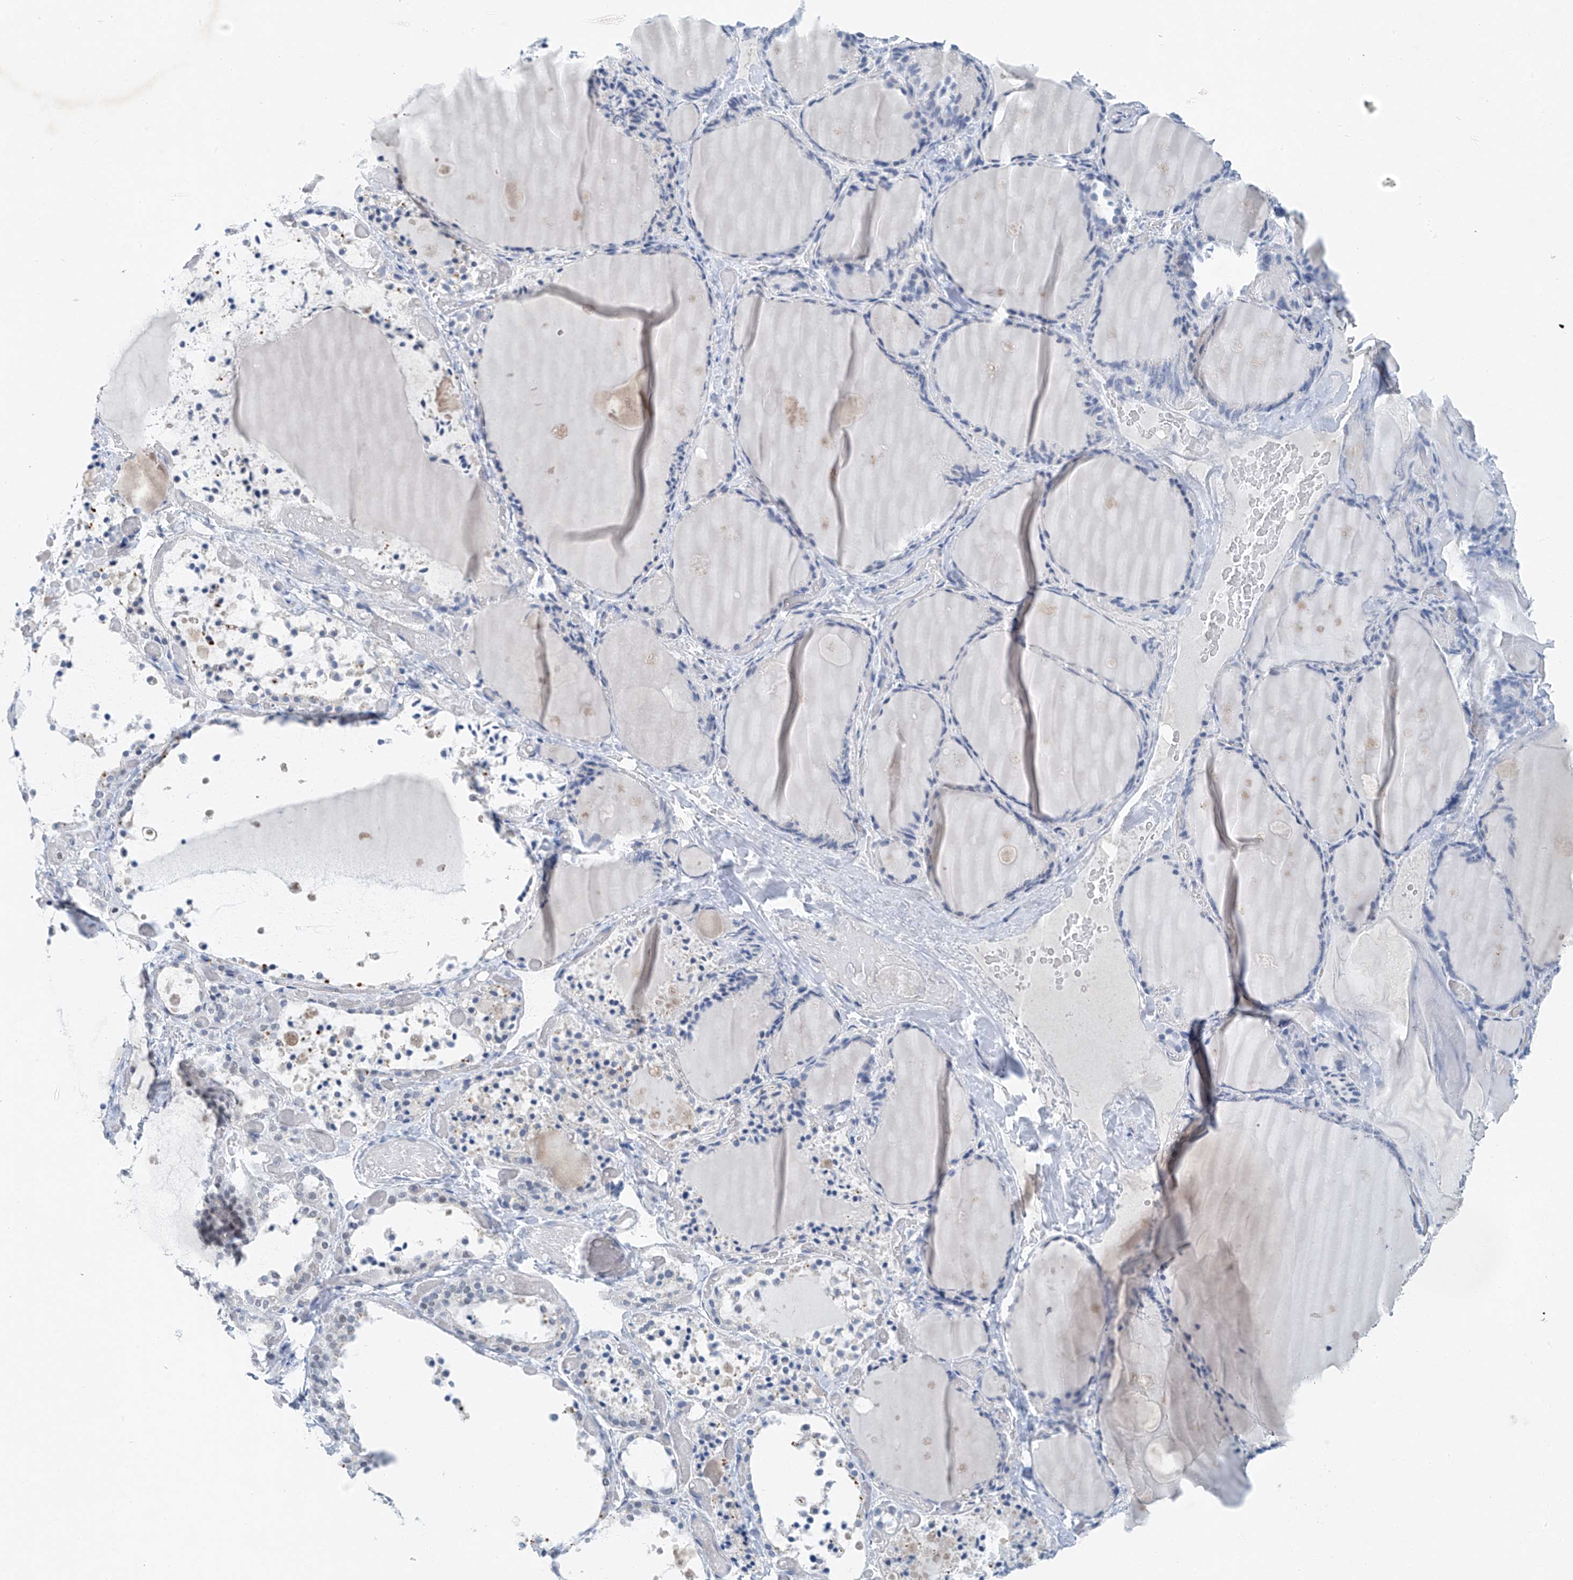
{"staining": {"intensity": "negative", "quantity": "none", "location": "none"}, "tissue": "thyroid gland", "cell_type": "Glandular cells", "image_type": "normal", "snomed": [{"axis": "morphology", "description": "Normal tissue, NOS"}, {"axis": "topography", "description": "Thyroid gland"}], "caption": "The image exhibits no significant staining in glandular cells of thyroid gland. (DAB immunohistochemistry, high magnification).", "gene": "TAF8", "patient": {"sex": "female", "age": 44}}